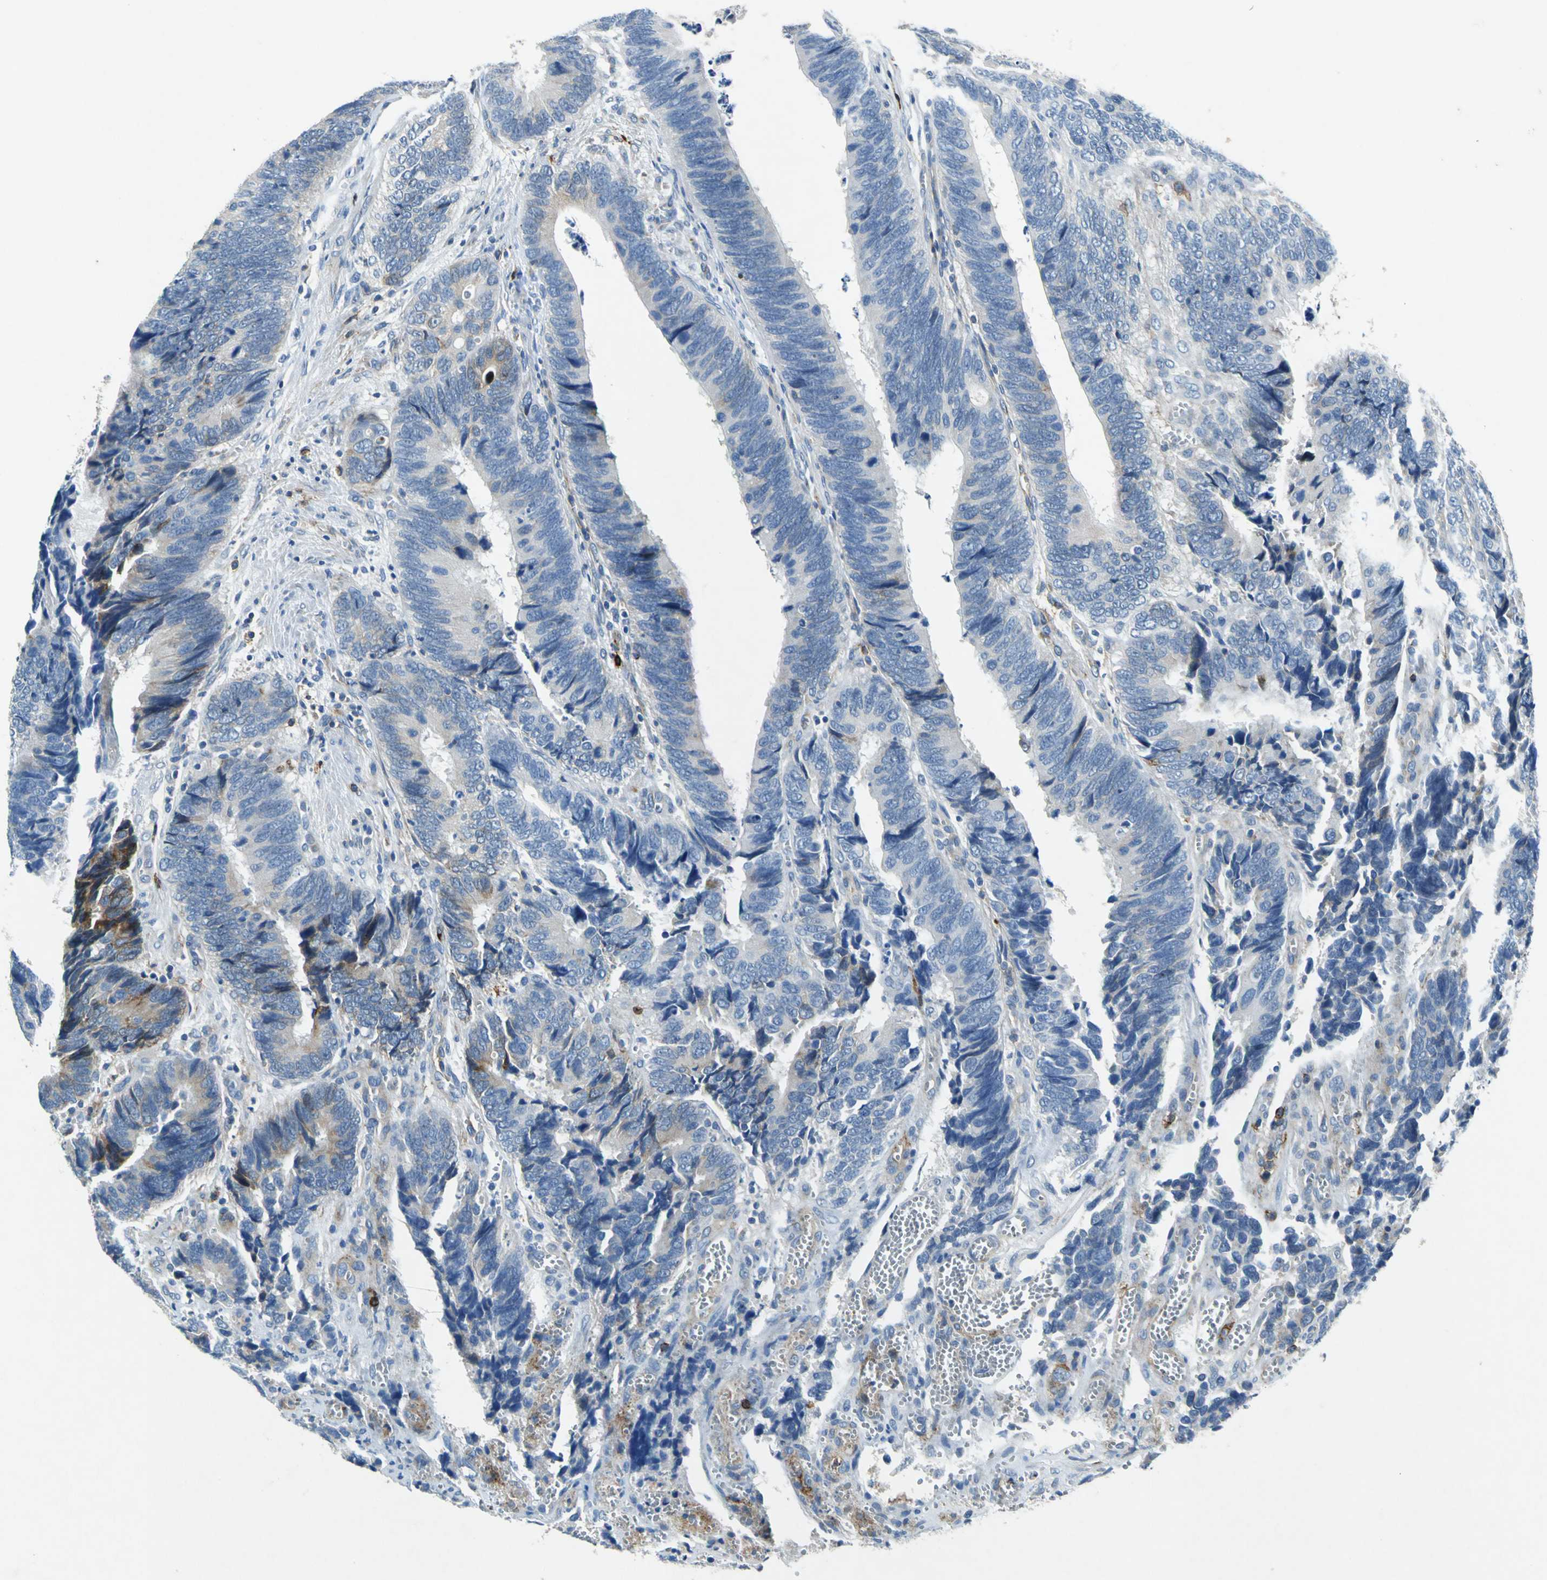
{"staining": {"intensity": "moderate", "quantity": "<25%", "location": "cytoplasmic/membranous"}, "tissue": "colorectal cancer", "cell_type": "Tumor cells", "image_type": "cancer", "snomed": [{"axis": "morphology", "description": "Adenocarcinoma, NOS"}, {"axis": "topography", "description": "Colon"}], "caption": "Human colorectal cancer stained for a protein (brown) shows moderate cytoplasmic/membranous positive expression in approximately <25% of tumor cells.", "gene": "RPS13", "patient": {"sex": "male", "age": 72}}